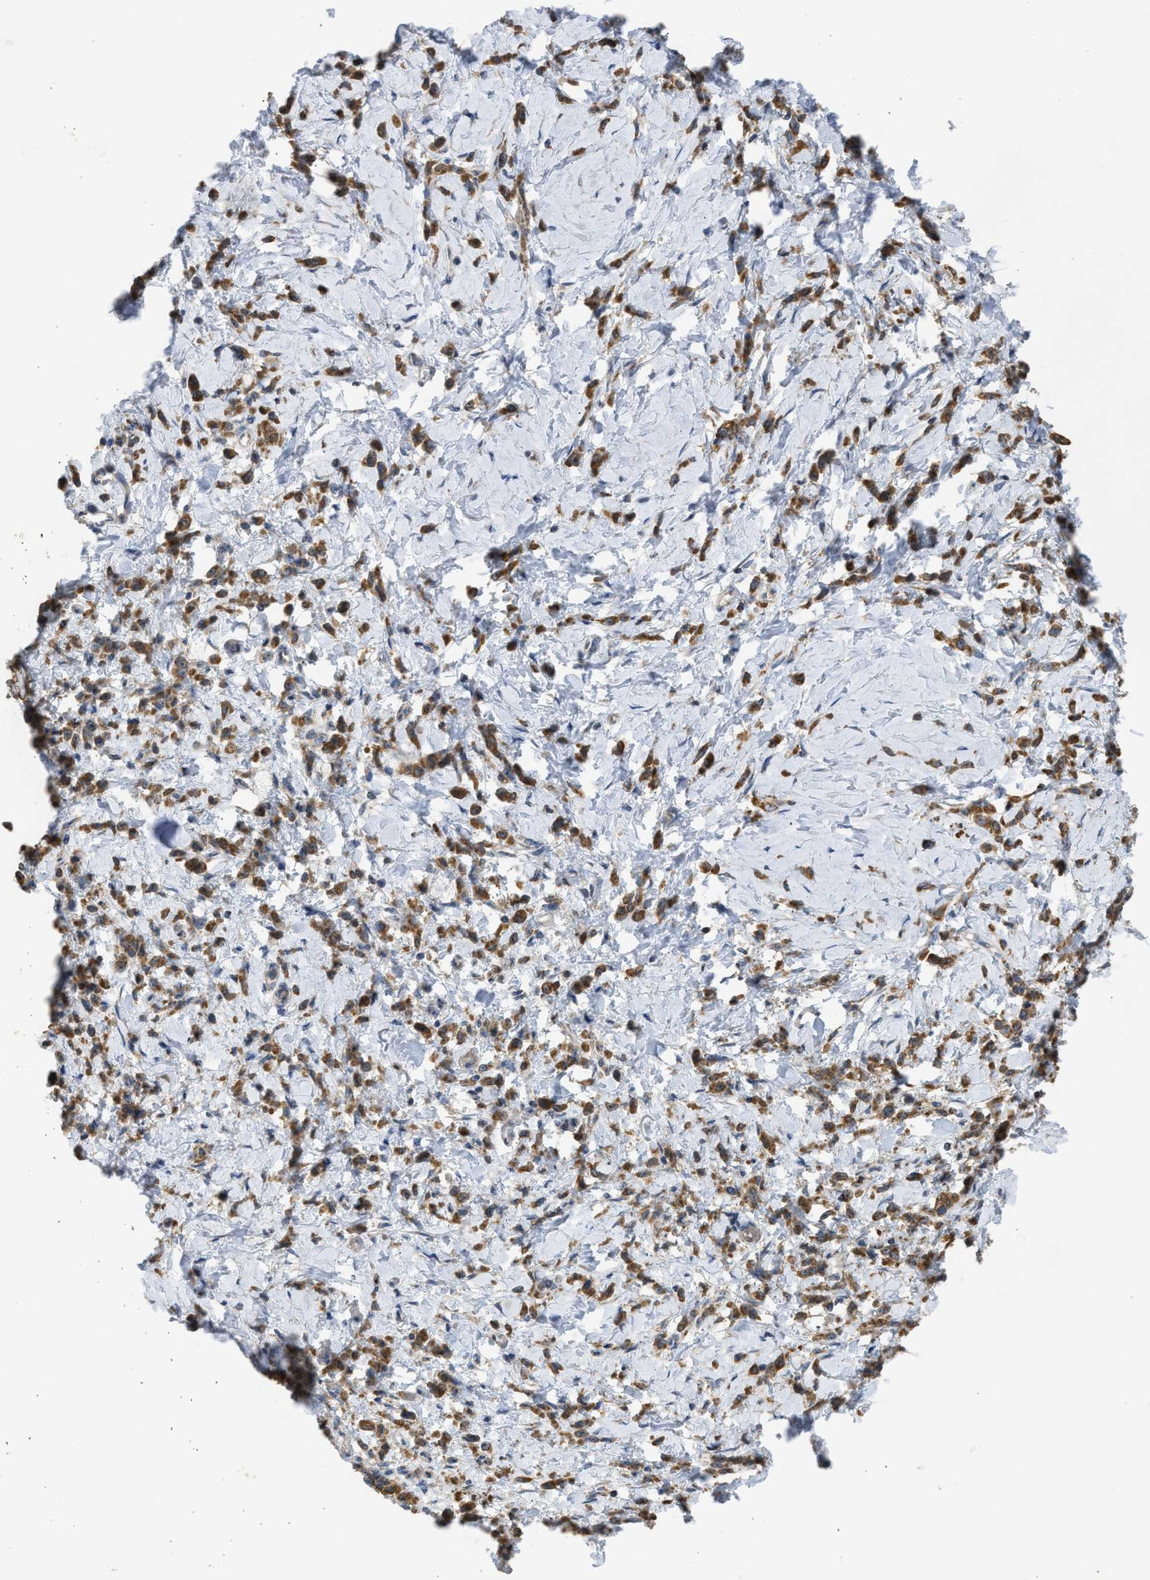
{"staining": {"intensity": "moderate", "quantity": ">75%", "location": "cytoplasmic/membranous"}, "tissue": "stomach cancer", "cell_type": "Tumor cells", "image_type": "cancer", "snomed": [{"axis": "morphology", "description": "Normal tissue, NOS"}, {"axis": "morphology", "description": "Adenocarcinoma, NOS"}, {"axis": "topography", "description": "Stomach"}], "caption": "A brown stain highlights moderate cytoplasmic/membranous positivity of a protein in human stomach cancer (adenocarcinoma) tumor cells.", "gene": "CYP1A1", "patient": {"sex": "male", "age": 82}}